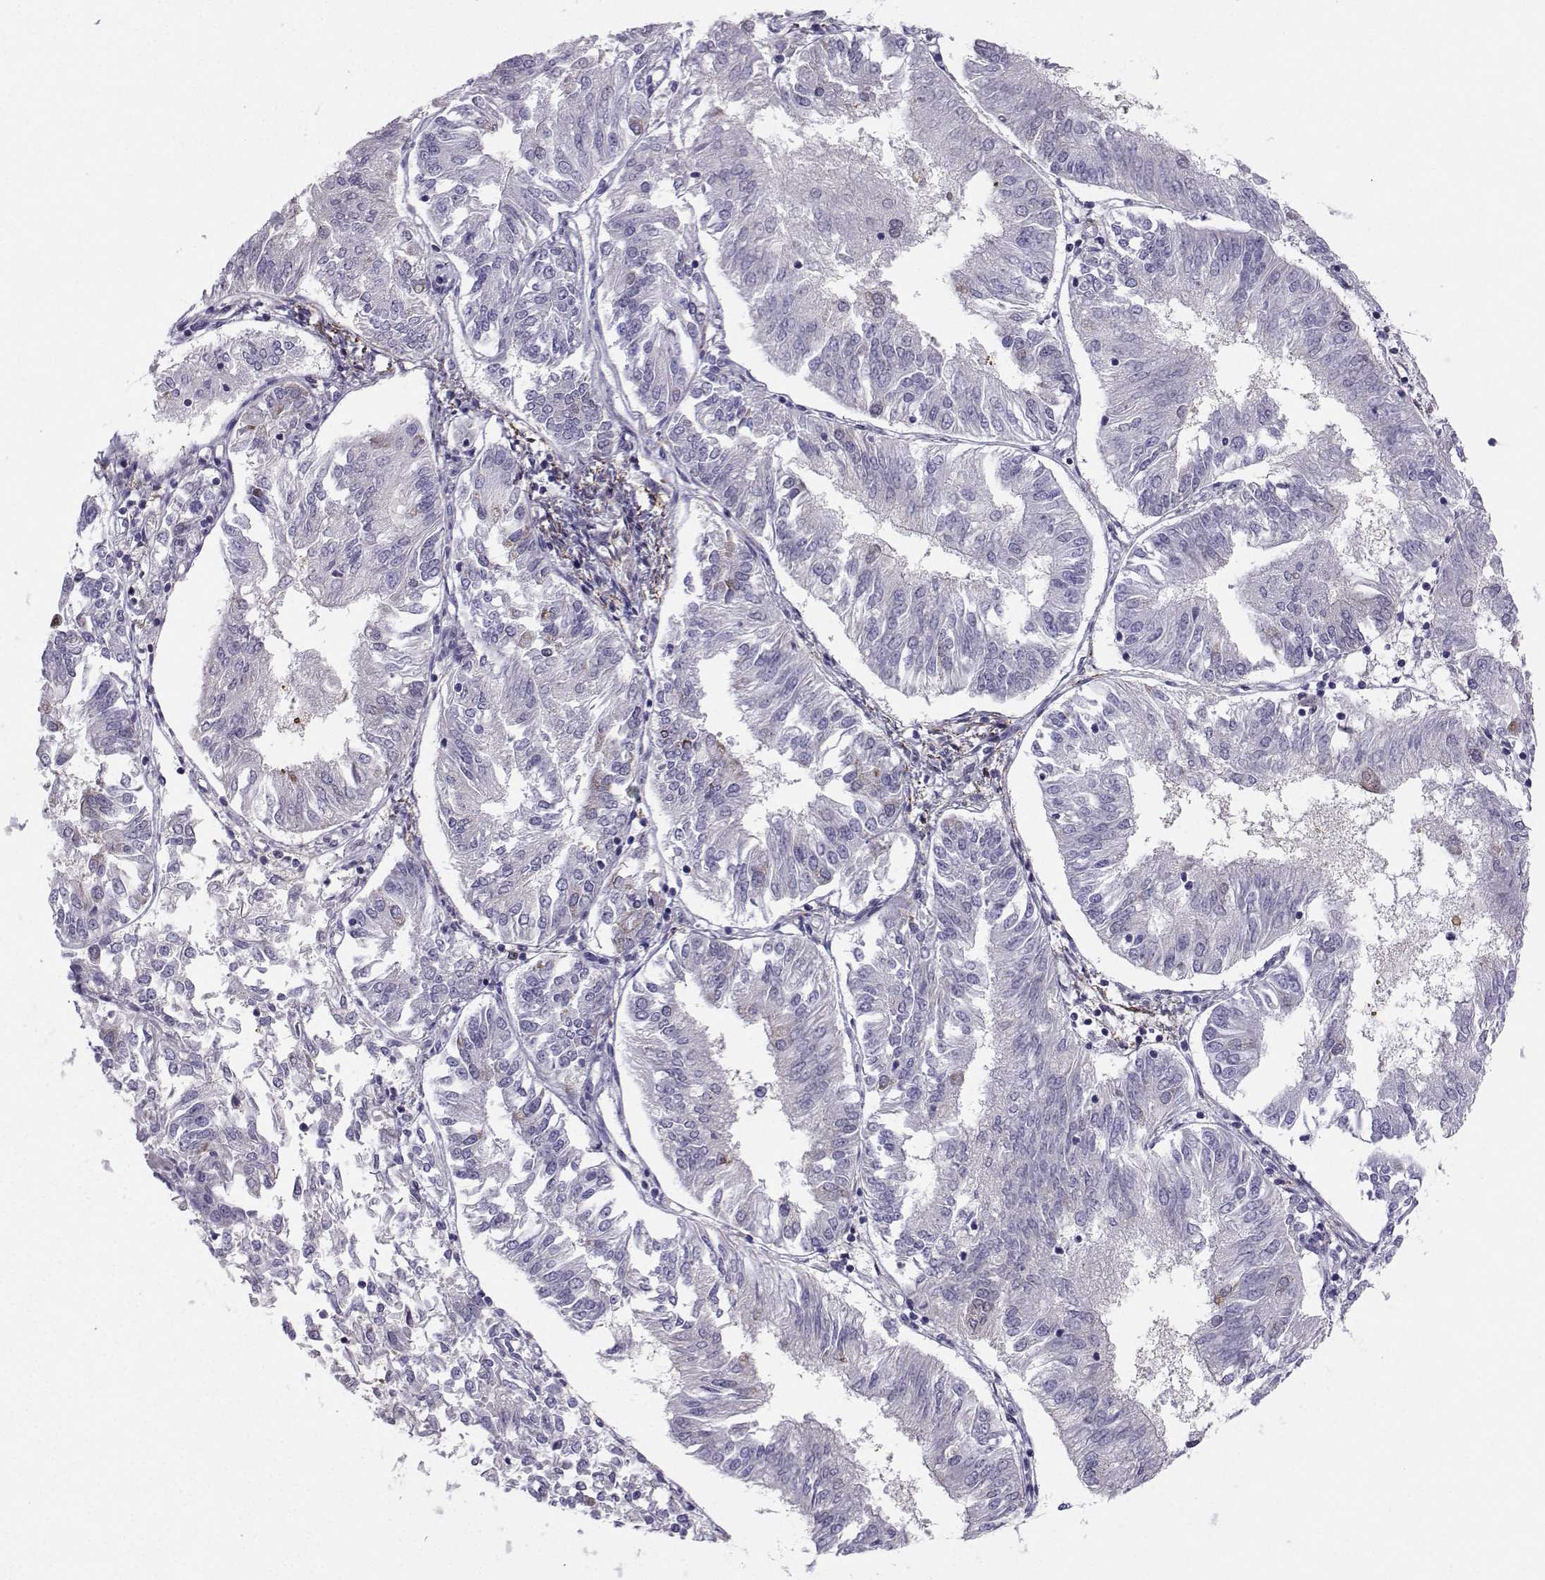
{"staining": {"intensity": "negative", "quantity": "none", "location": "none"}, "tissue": "endometrial cancer", "cell_type": "Tumor cells", "image_type": "cancer", "snomed": [{"axis": "morphology", "description": "Adenocarcinoma, NOS"}, {"axis": "topography", "description": "Endometrium"}], "caption": "Photomicrograph shows no protein expression in tumor cells of endometrial adenocarcinoma tissue.", "gene": "DCLK3", "patient": {"sex": "female", "age": 58}}